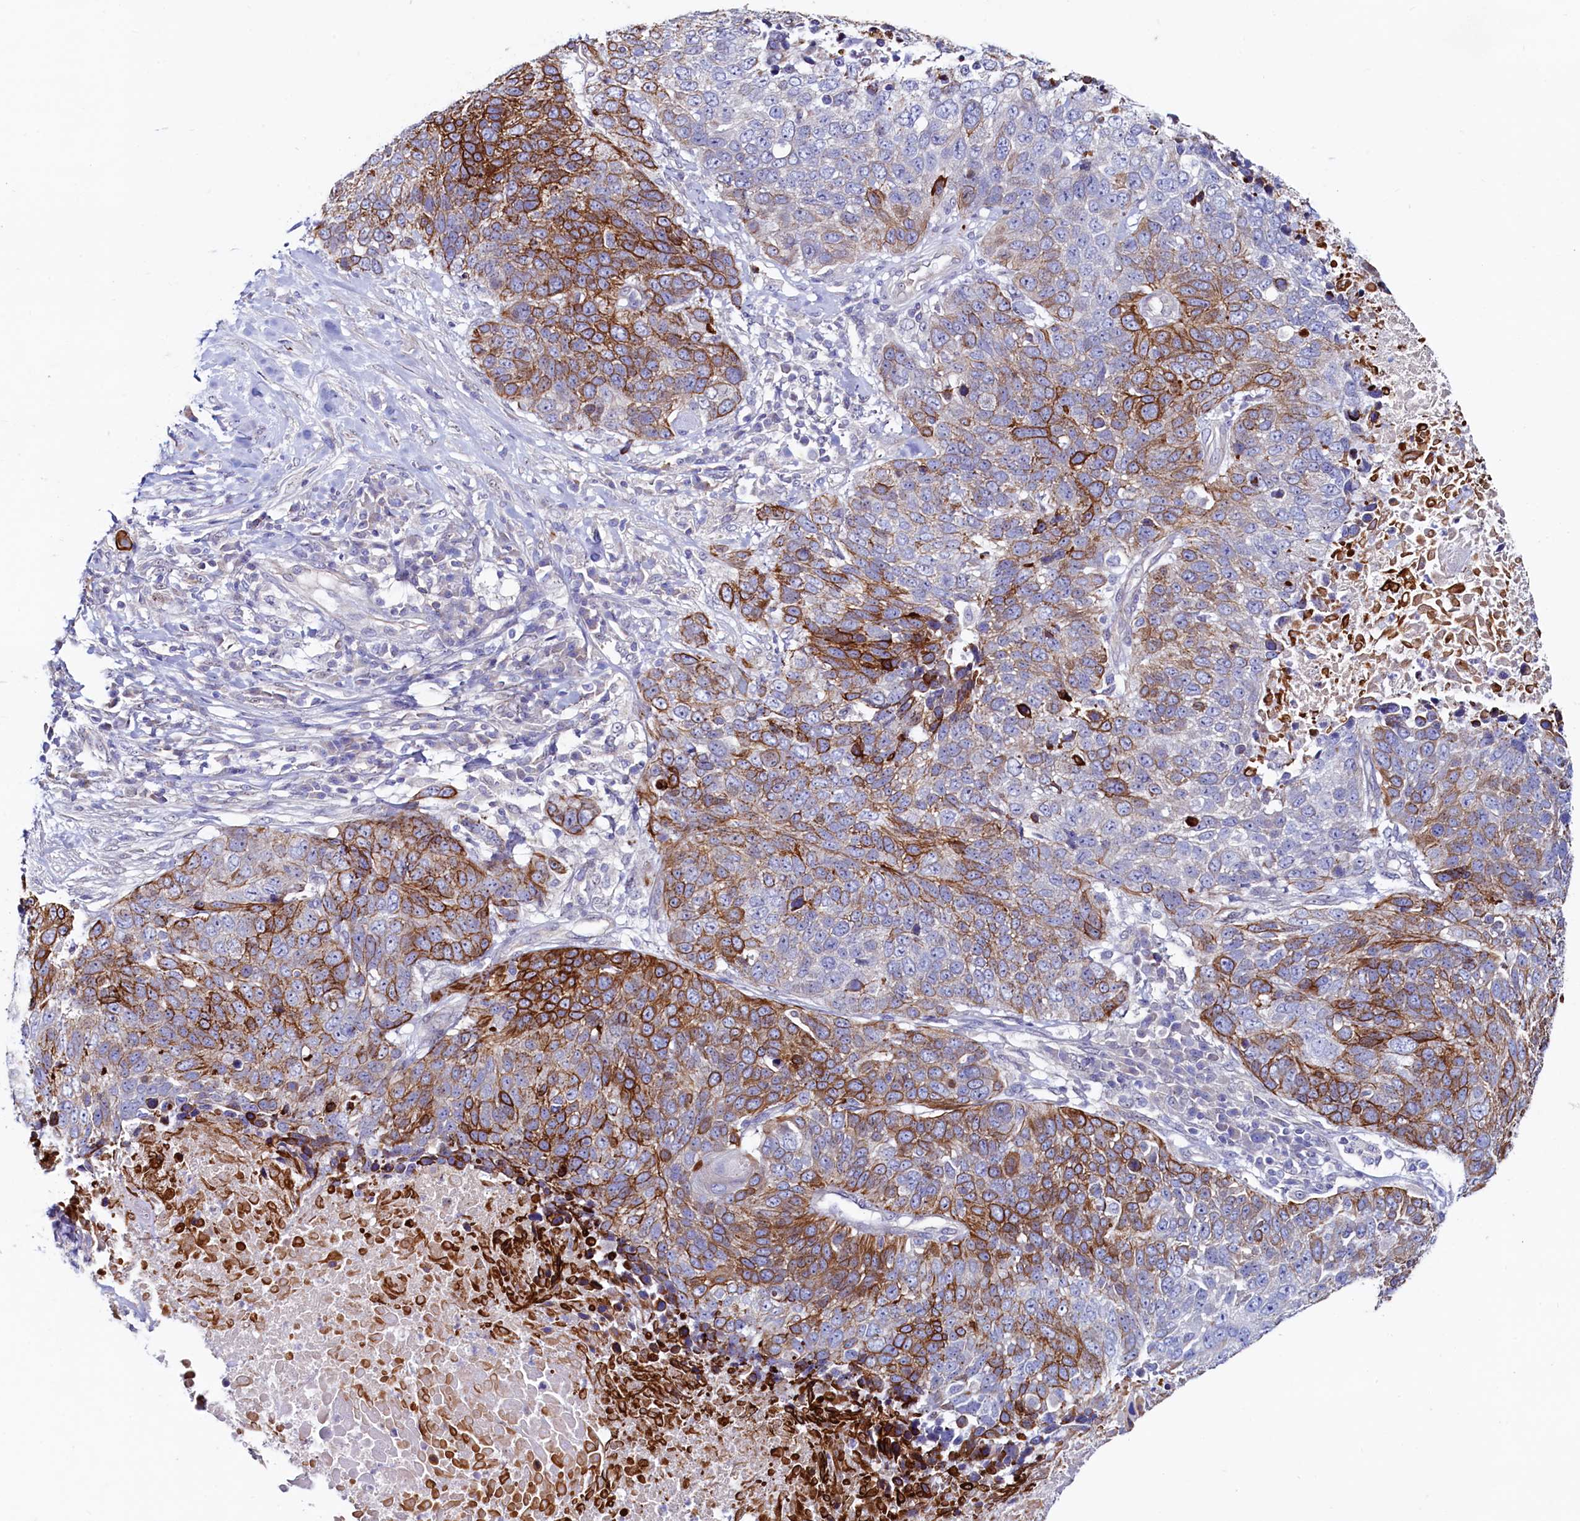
{"staining": {"intensity": "strong", "quantity": "25%-75%", "location": "cytoplasmic/membranous"}, "tissue": "lung cancer", "cell_type": "Tumor cells", "image_type": "cancer", "snomed": [{"axis": "morphology", "description": "Normal tissue, NOS"}, {"axis": "morphology", "description": "Squamous cell carcinoma, NOS"}, {"axis": "topography", "description": "Lymph node"}, {"axis": "topography", "description": "Lung"}], "caption": "Squamous cell carcinoma (lung) stained with immunohistochemistry (IHC) shows strong cytoplasmic/membranous expression in approximately 25%-75% of tumor cells.", "gene": "ASTE1", "patient": {"sex": "male", "age": 66}}